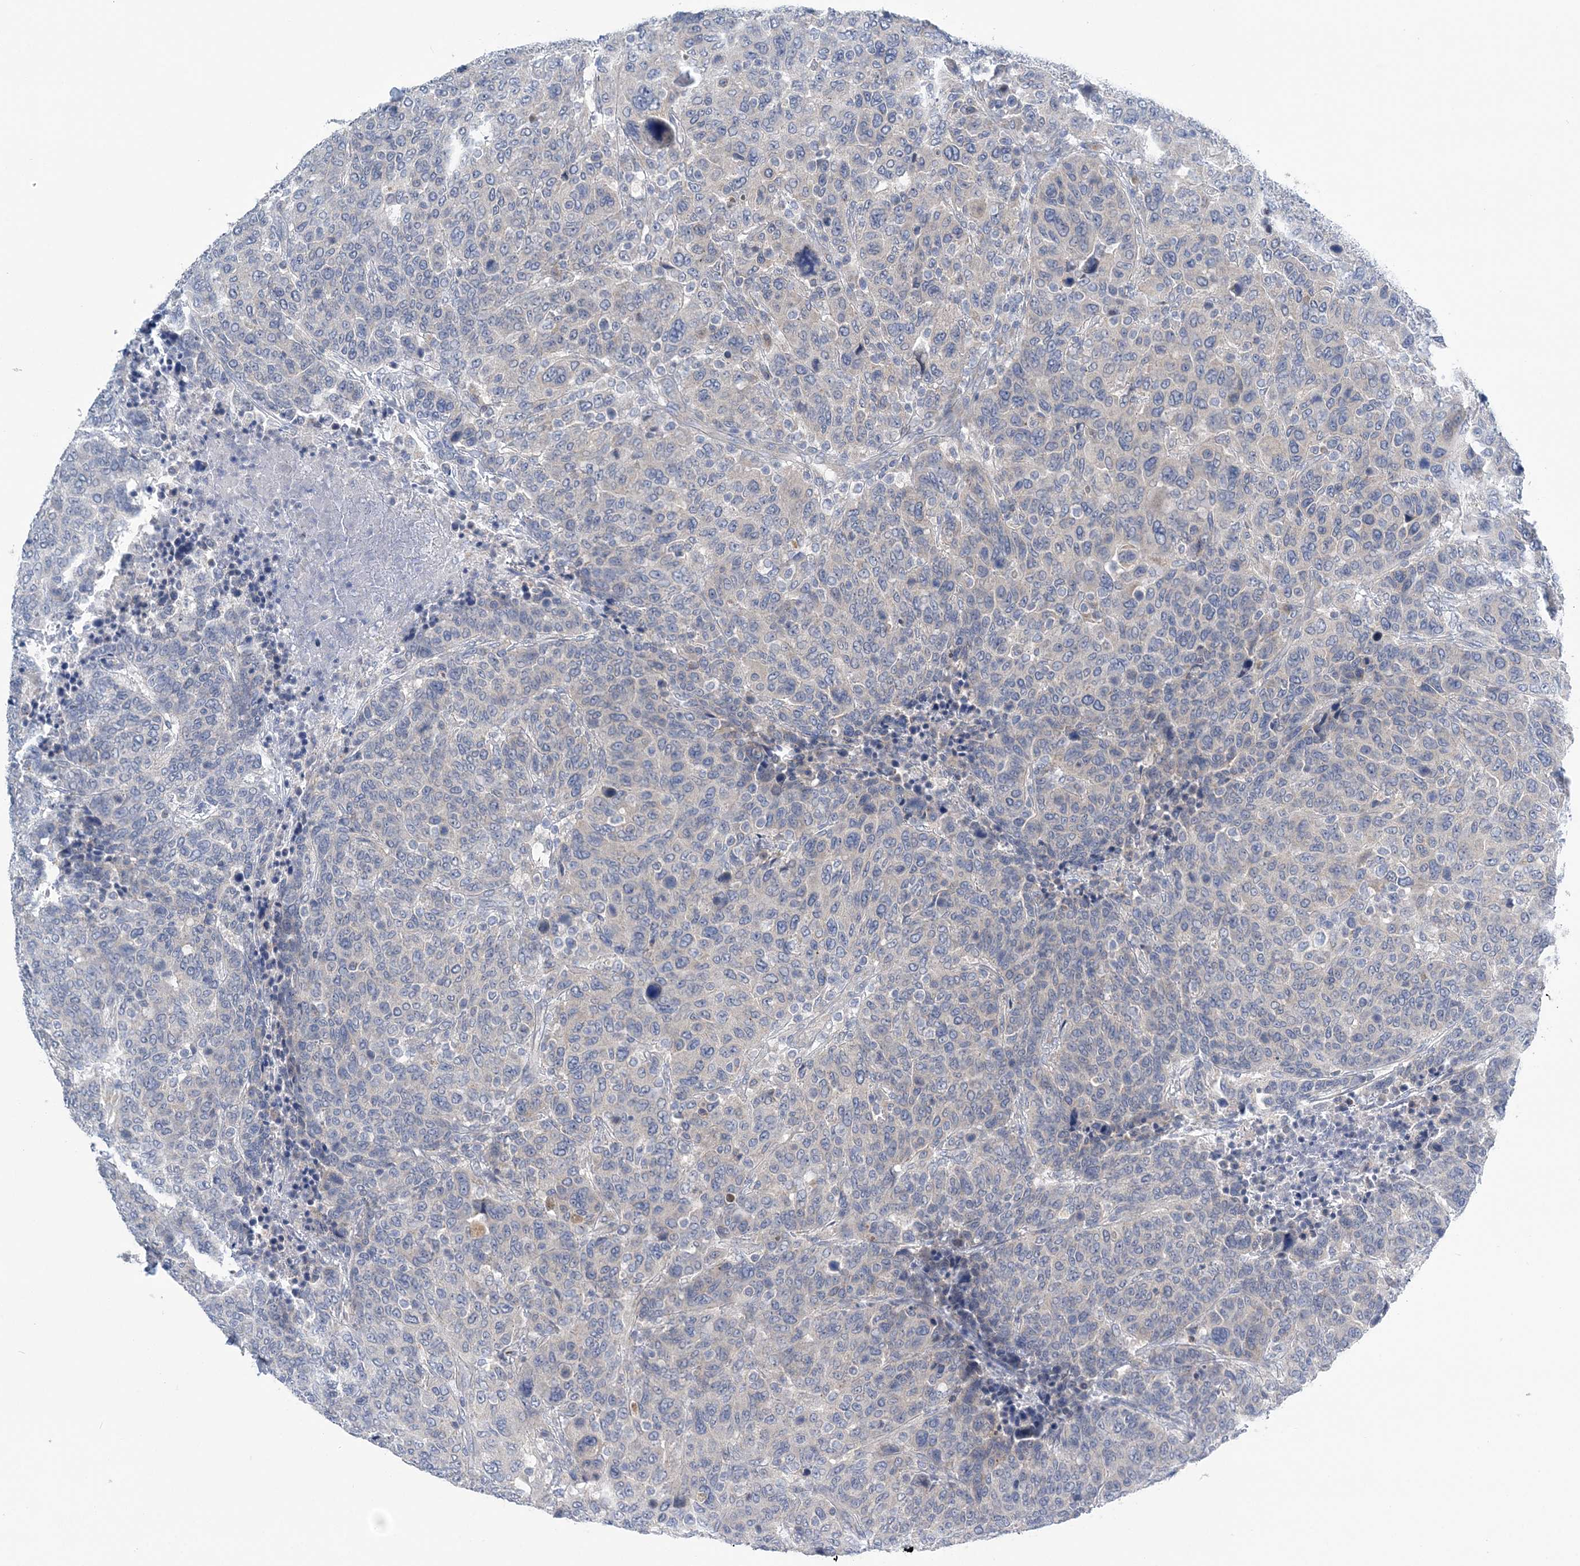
{"staining": {"intensity": "negative", "quantity": "none", "location": "none"}, "tissue": "breast cancer", "cell_type": "Tumor cells", "image_type": "cancer", "snomed": [{"axis": "morphology", "description": "Duct carcinoma"}, {"axis": "topography", "description": "Breast"}], "caption": "Tumor cells are negative for brown protein staining in breast invasive ductal carcinoma. The staining was performed using DAB to visualize the protein expression in brown, while the nuclei were stained in blue with hematoxylin (Magnification: 20x).", "gene": "COPE", "patient": {"sex": "female", "age": 37}}